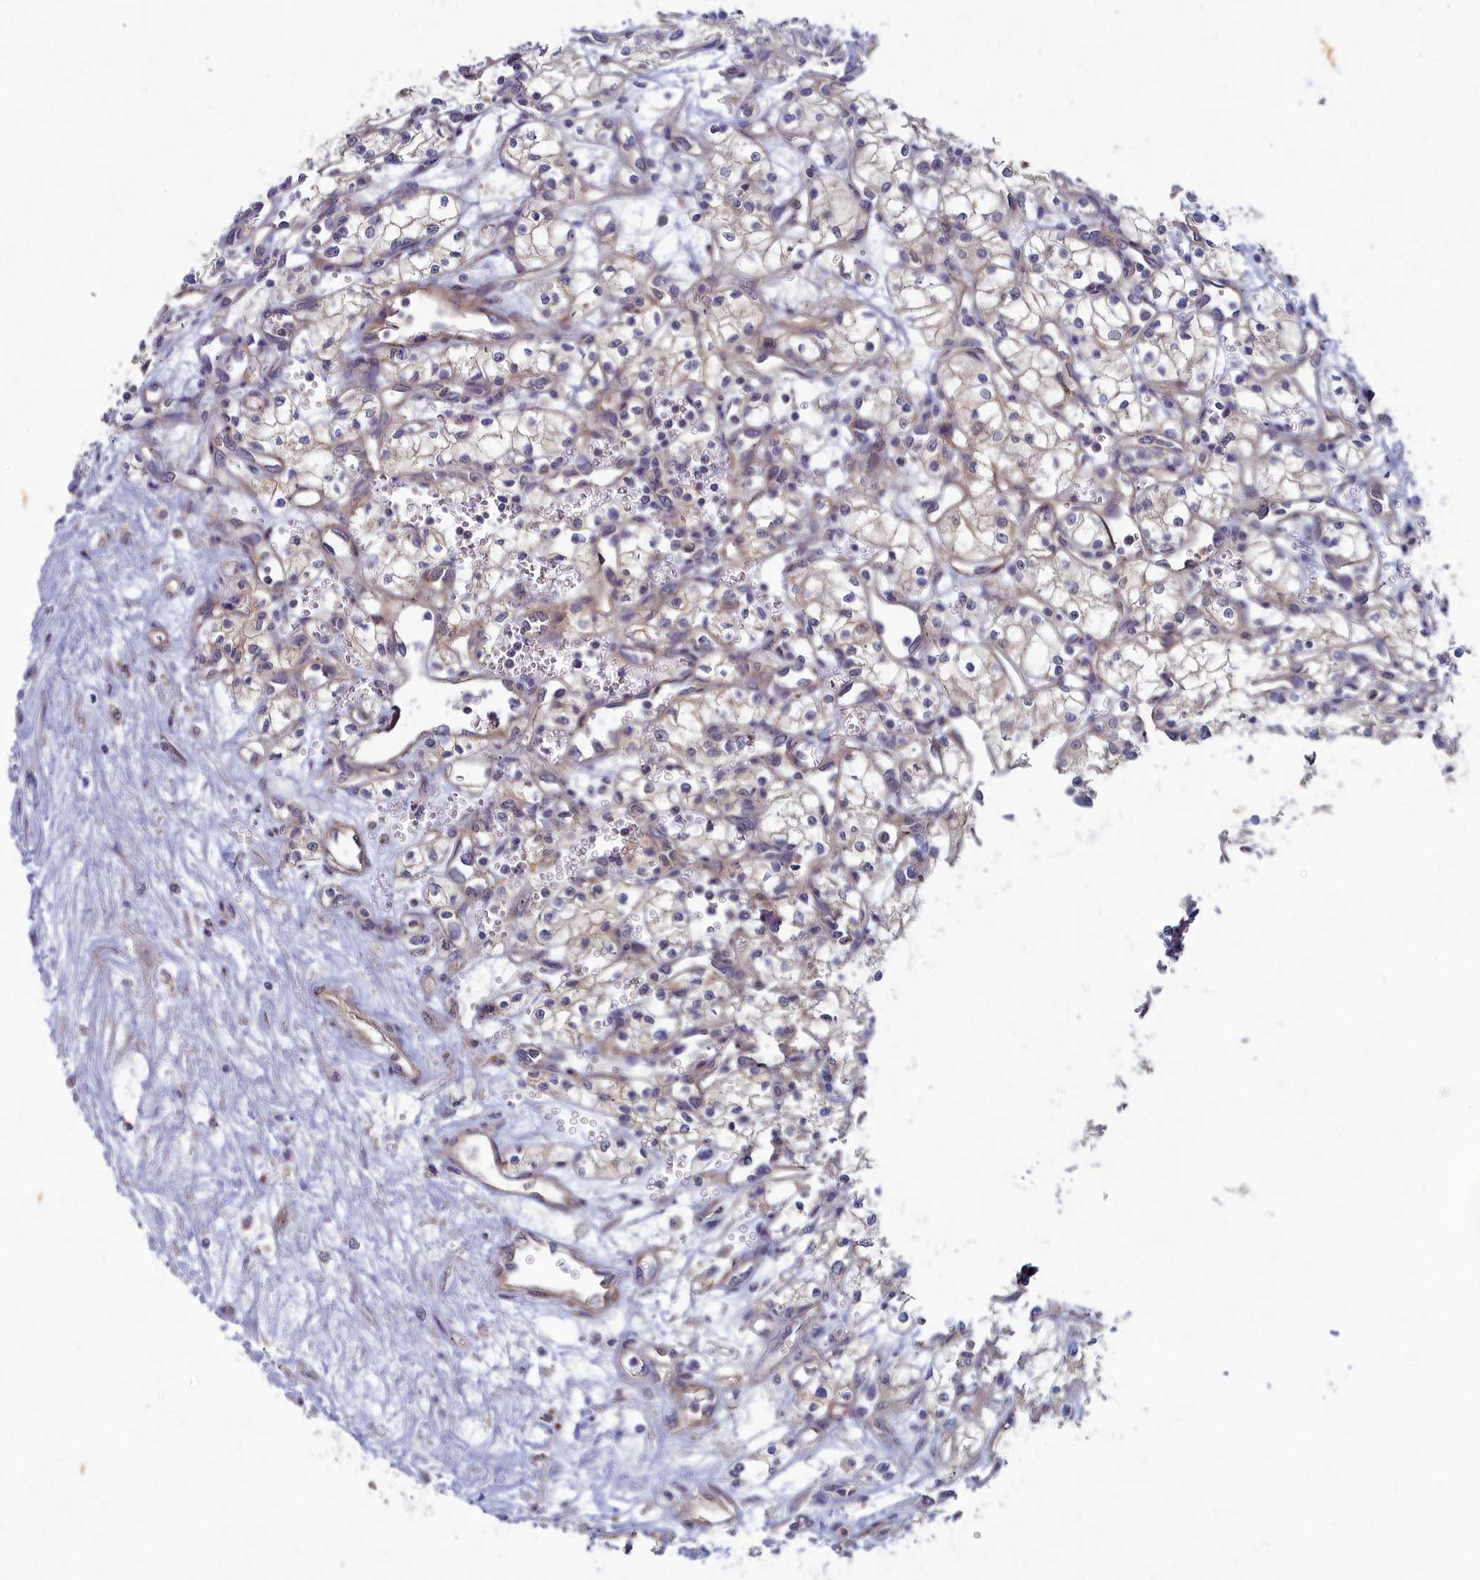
{"staining": {"intensity": "negative", "quantity": "none", "location": "none"}, "tissue": "renal cancer", "cell_type": "Tumor cells", "image_type": "cancer", "snomed": [{"axis": "morphology", "description": "Adenocarcinoma, NOS"}, {"axis": "topography", "description": "Kidney"}], "caption": "High magnification brightfield microscopy of renal cancer stained with DAB (brown) and counterstained with hematoxylin (blue): tumor cells show no significant staining. The staining was performed using DAB (3,3'-diaminobenzidine) to visualize the protein expression in brown, while the nuclei were stained in blue with hematoxylin (Magnification: 20x).", "gene": "WDR59", "patient": {"sex": "male", "age": 59}}